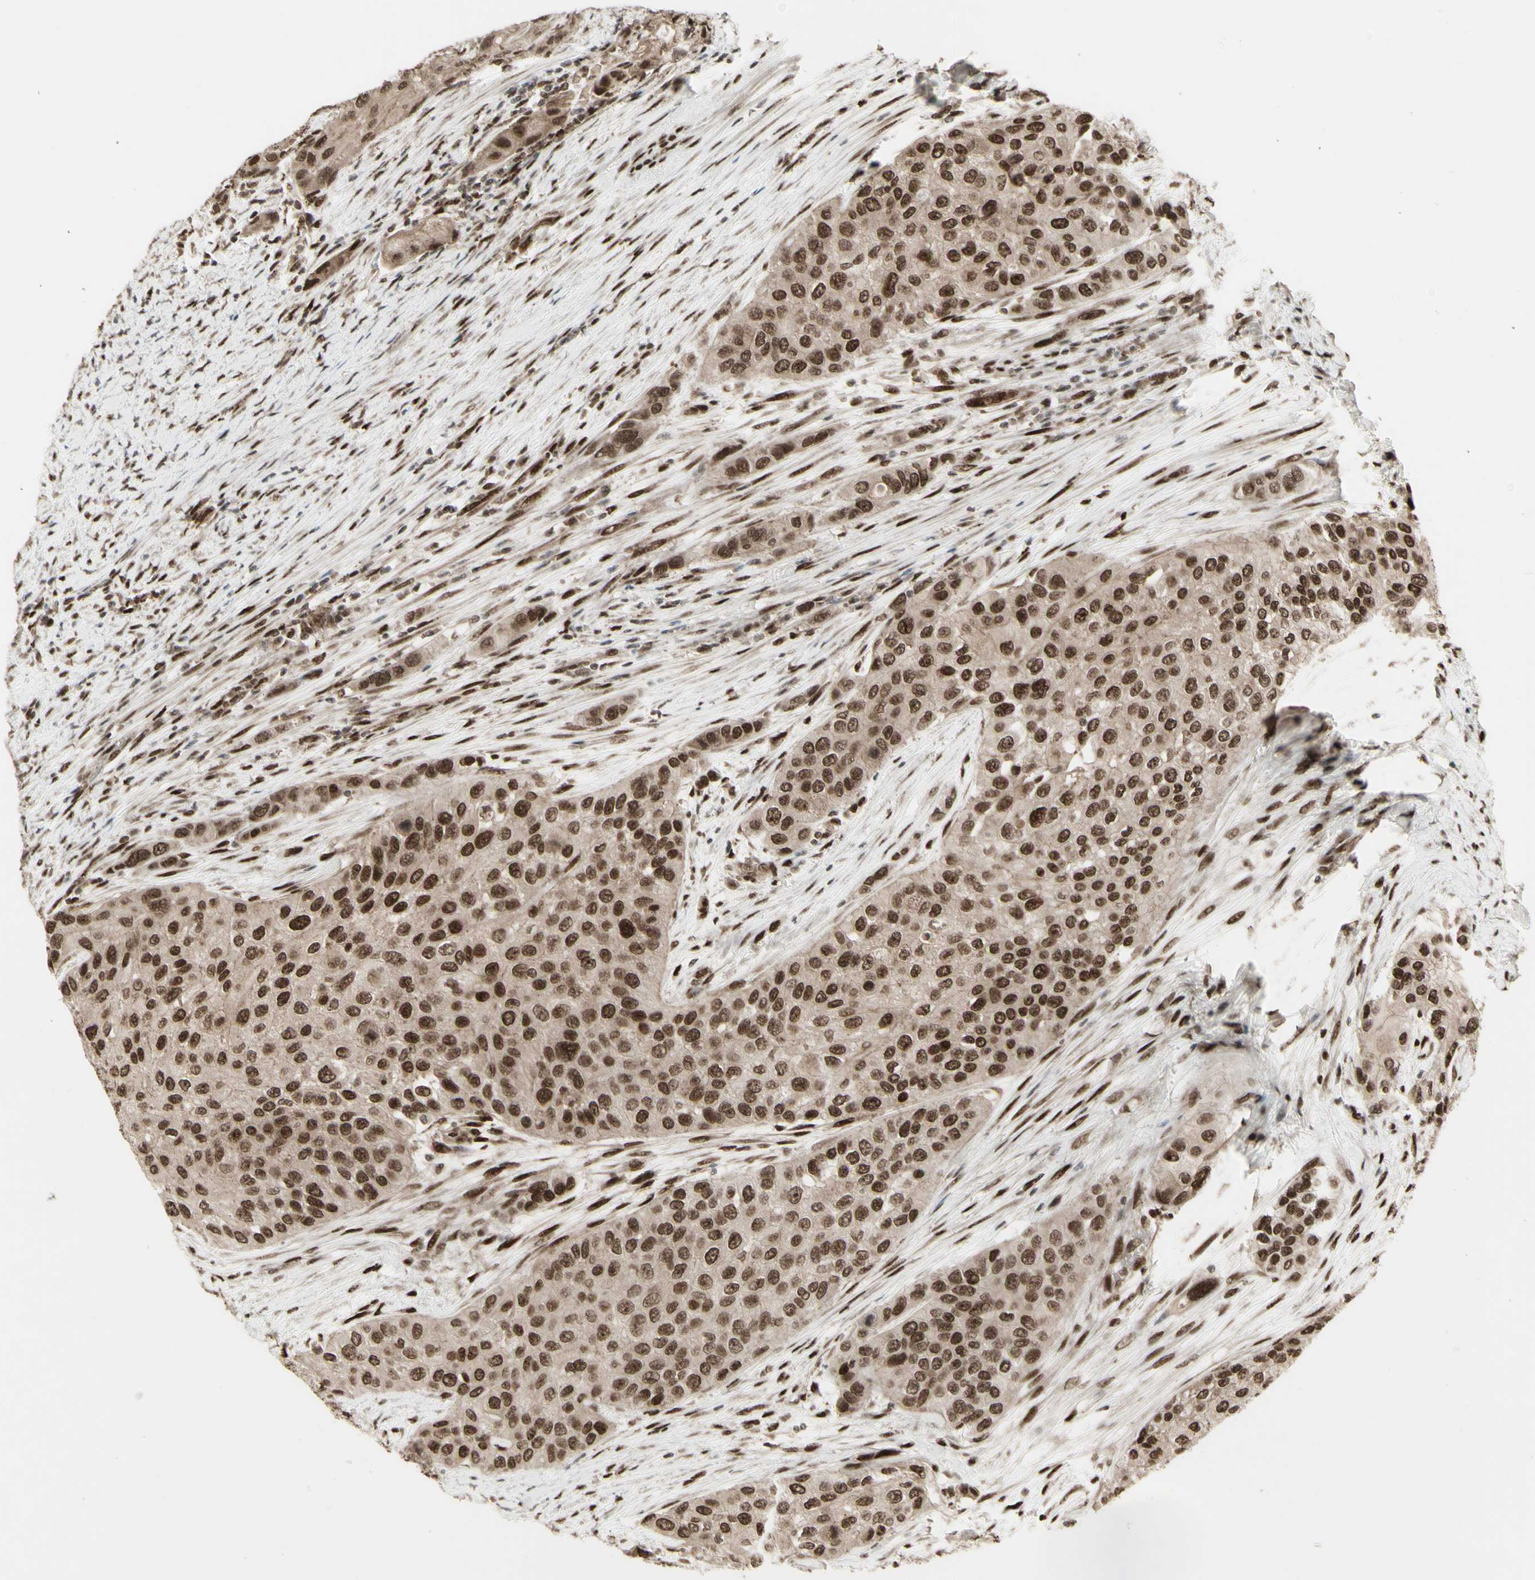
{"staining": {"intensity": "strong", "quantity": ">75%", "location": "cytoplasmic/membranous,nuclear"}, "tissue": "urothelial cancer", "cell_type": "Tumor cells", "image_type": "cancer", "snomed": [{"axis": "morphology", "description": "Urothelial carcinoma, High grade"}, {"axis": "topography", "description": "Urinary bladder"}], "caption": "A brown stain labels strong cytoplasmic/membranous and nuclear staining of a protein in human urothelial carcinoma (high-grade) tumor cells. The protein of interest is shown in brown color, while the nuclei are stained blue.", "gene": "CBX1", "patient": {"sex": "female", "age": 56}}